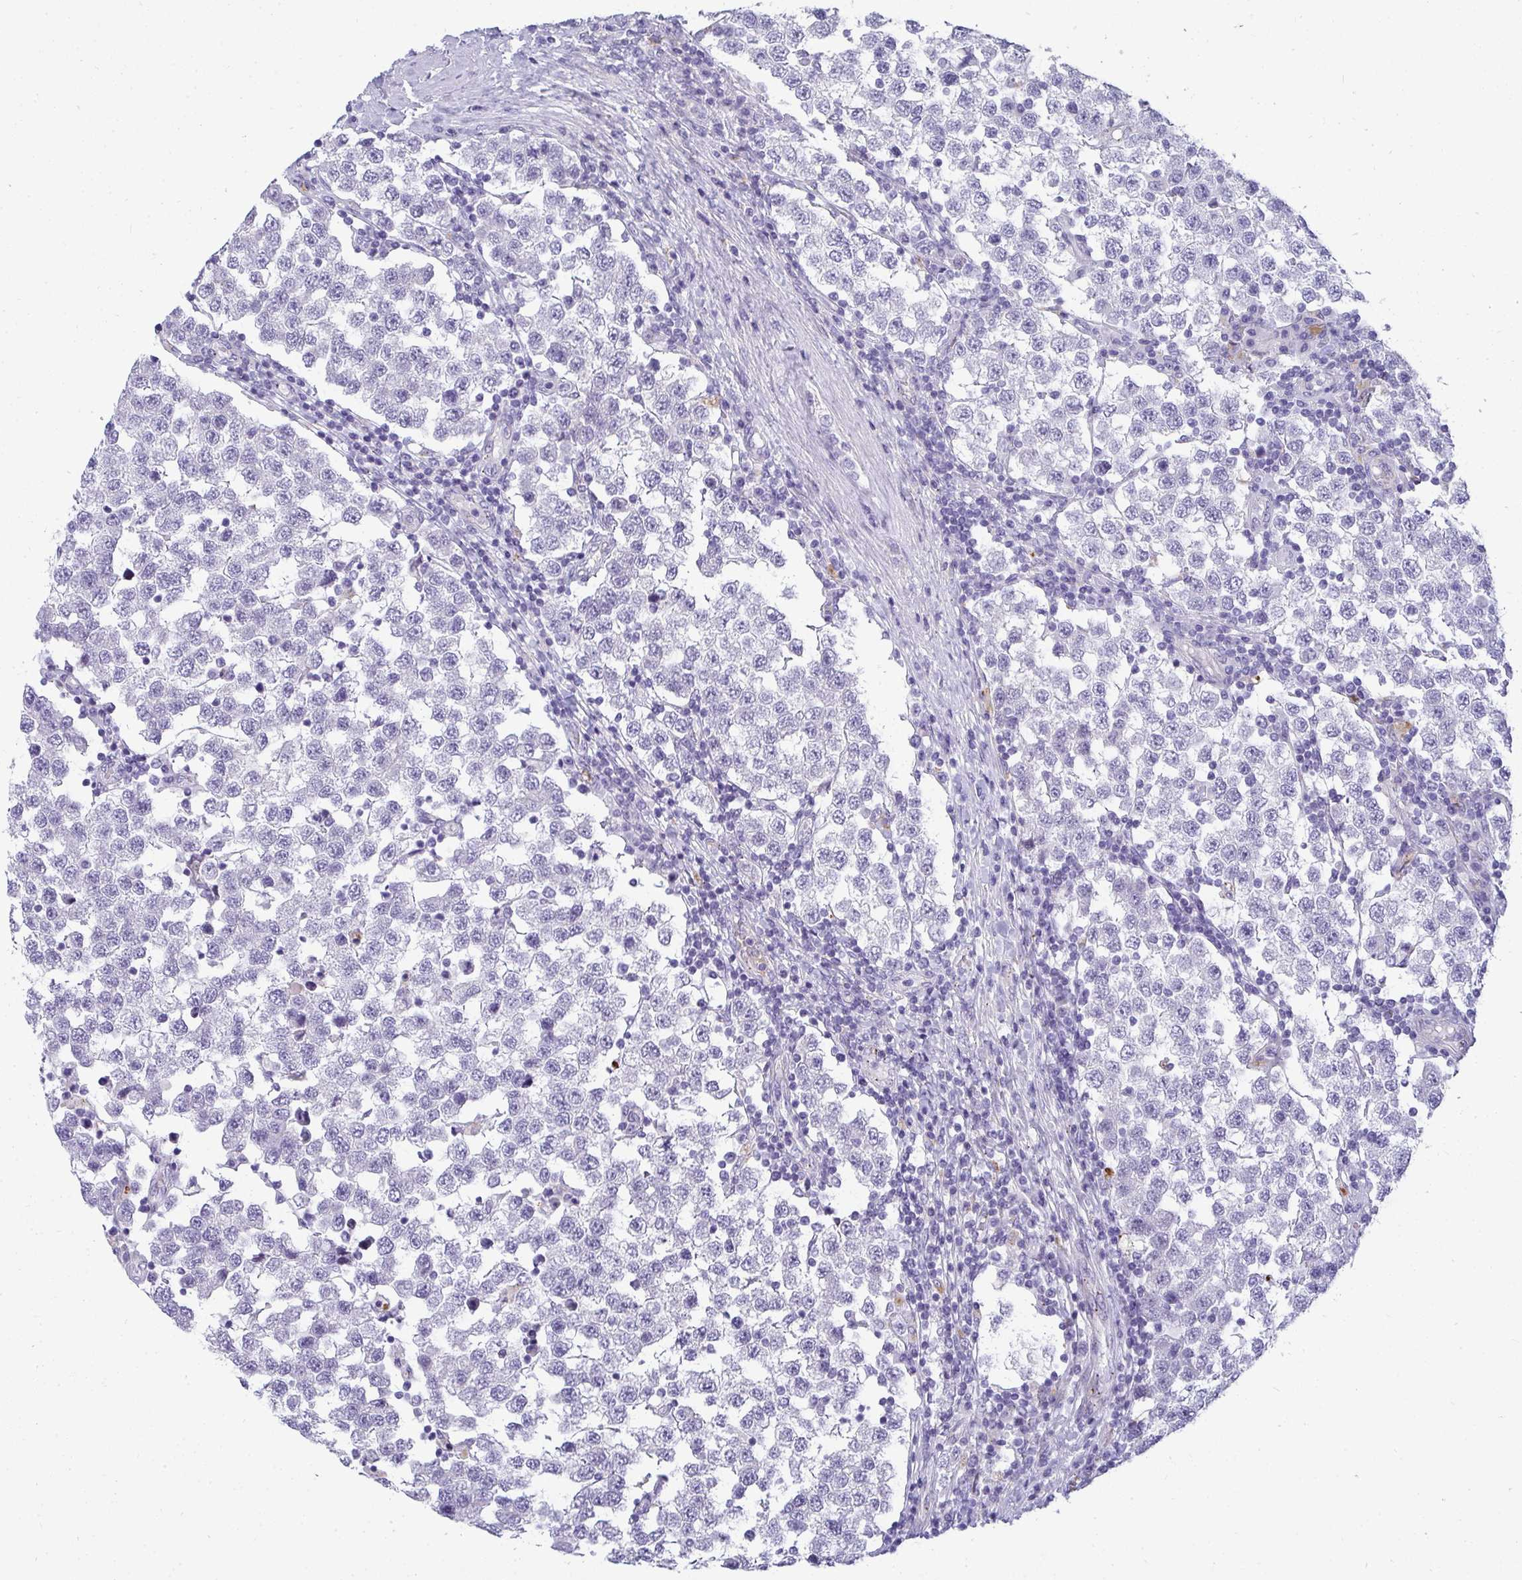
{"staining": {"intensity": "negative", "quantity": "none", "location": "none"}, "tissue": "testis cancer", "cell_type": "Tumor cells", "image_type": "cancer", "snomed": [{"axis": "morphology", "description": "Seminoma, NOS"}, {"axis": "topography", "description": "Testis"}], "caption": "Immunohistochemical staining of human seminoma (testis) shows no significant positivity in tumor cells.", "gene": "AK5", "patient": {"sex": "male", "age": 34}}